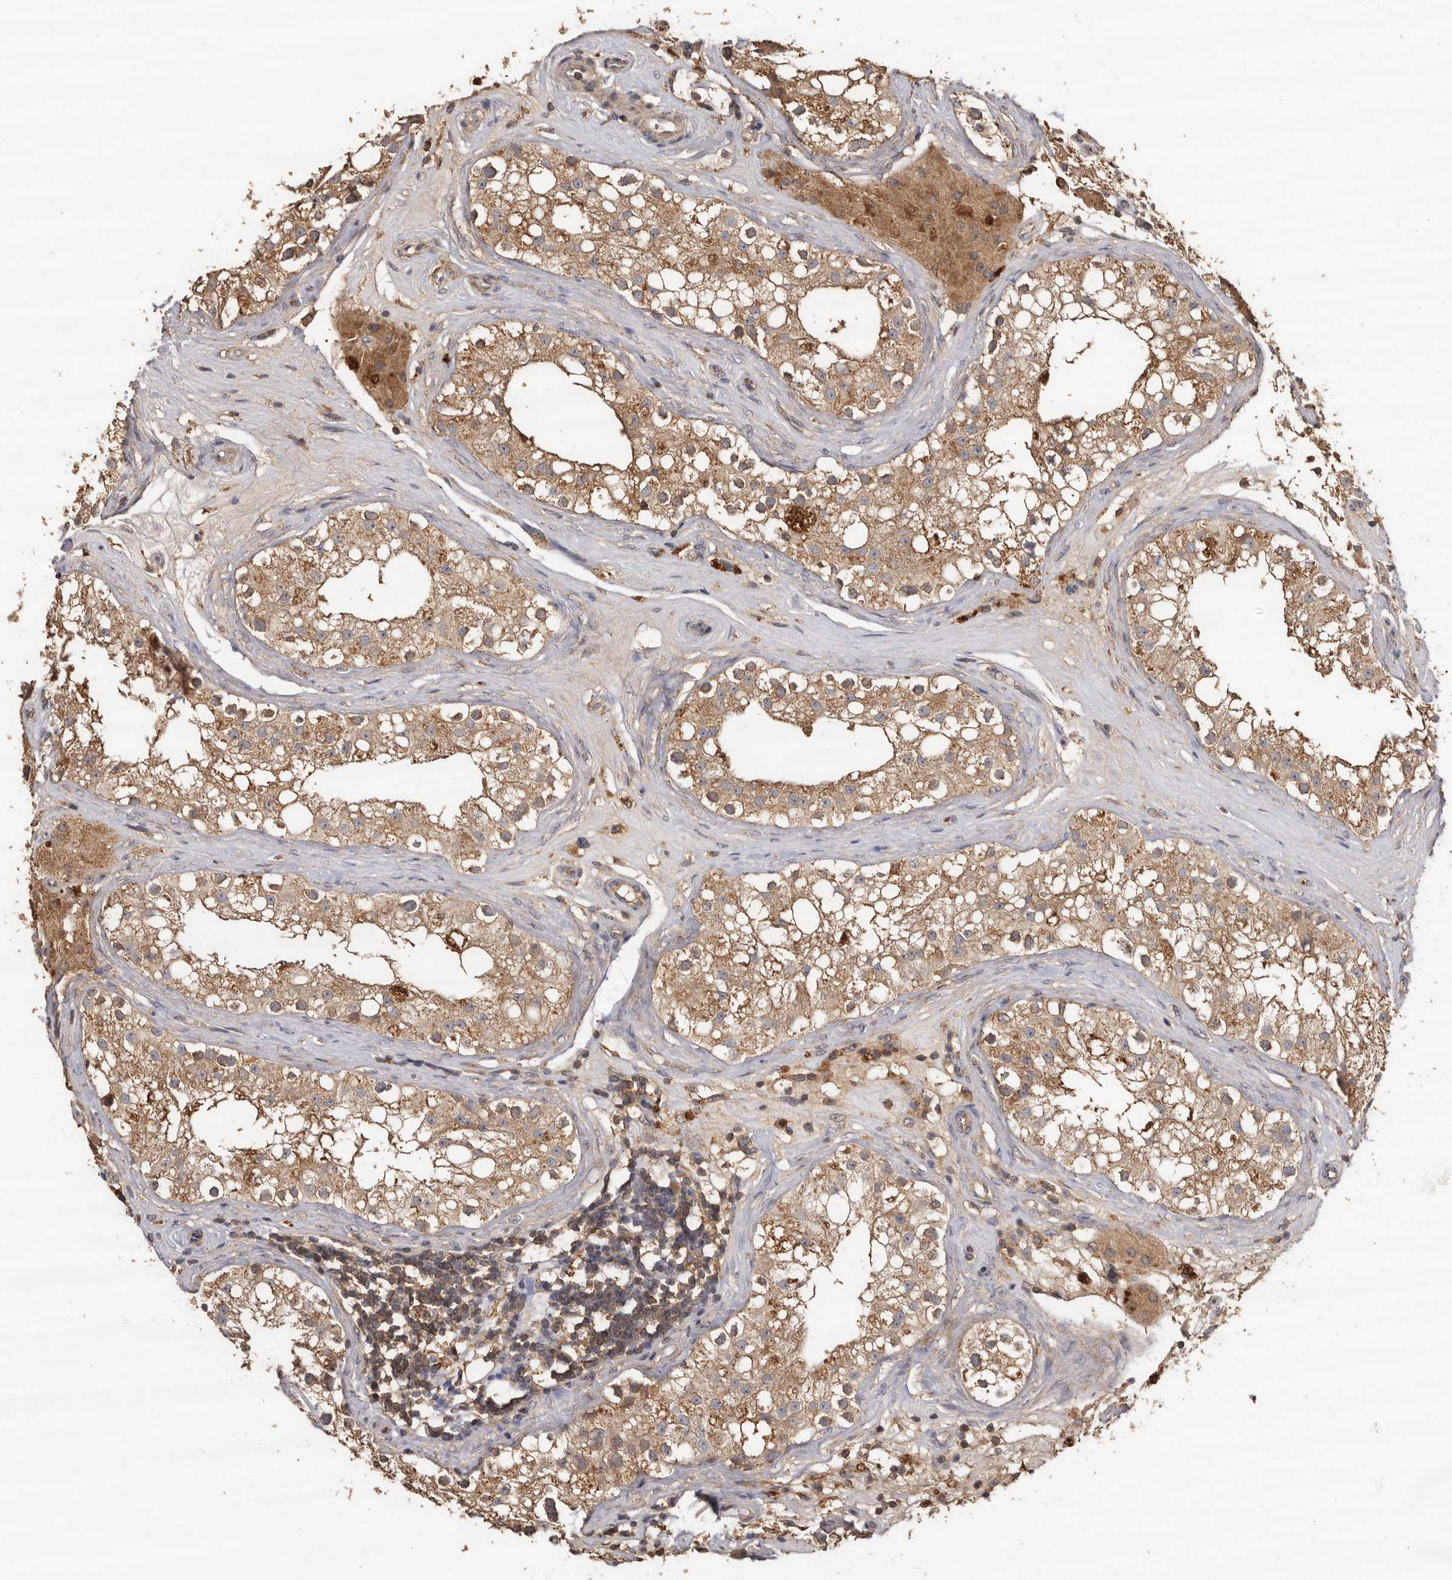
{"staining": {"intensity": "moderate", "quantity": ">75%", "location": "cytoplasmic/membranous"}, "tissue": "testis", "cell_type": "Cells in seminiferous ducts", "image_type": "normal", "snomed": [{"axis": "morphology", "description": "Normal tissue, NOS"}, {"axis": "topography", "description": "Testis"}], "caption": "Immunohistochemical staining of normal testis displays moderate cytoplasmic/membranous protein expression in about >75% of cells in seminiferous ducts. The protein is stained brown, and the nuclei are stained in blue (DAB IHC with brightfield microscopy, high magnification).", "gene": "RWDD1", "patient": {"sex": "male", "age": 84}}